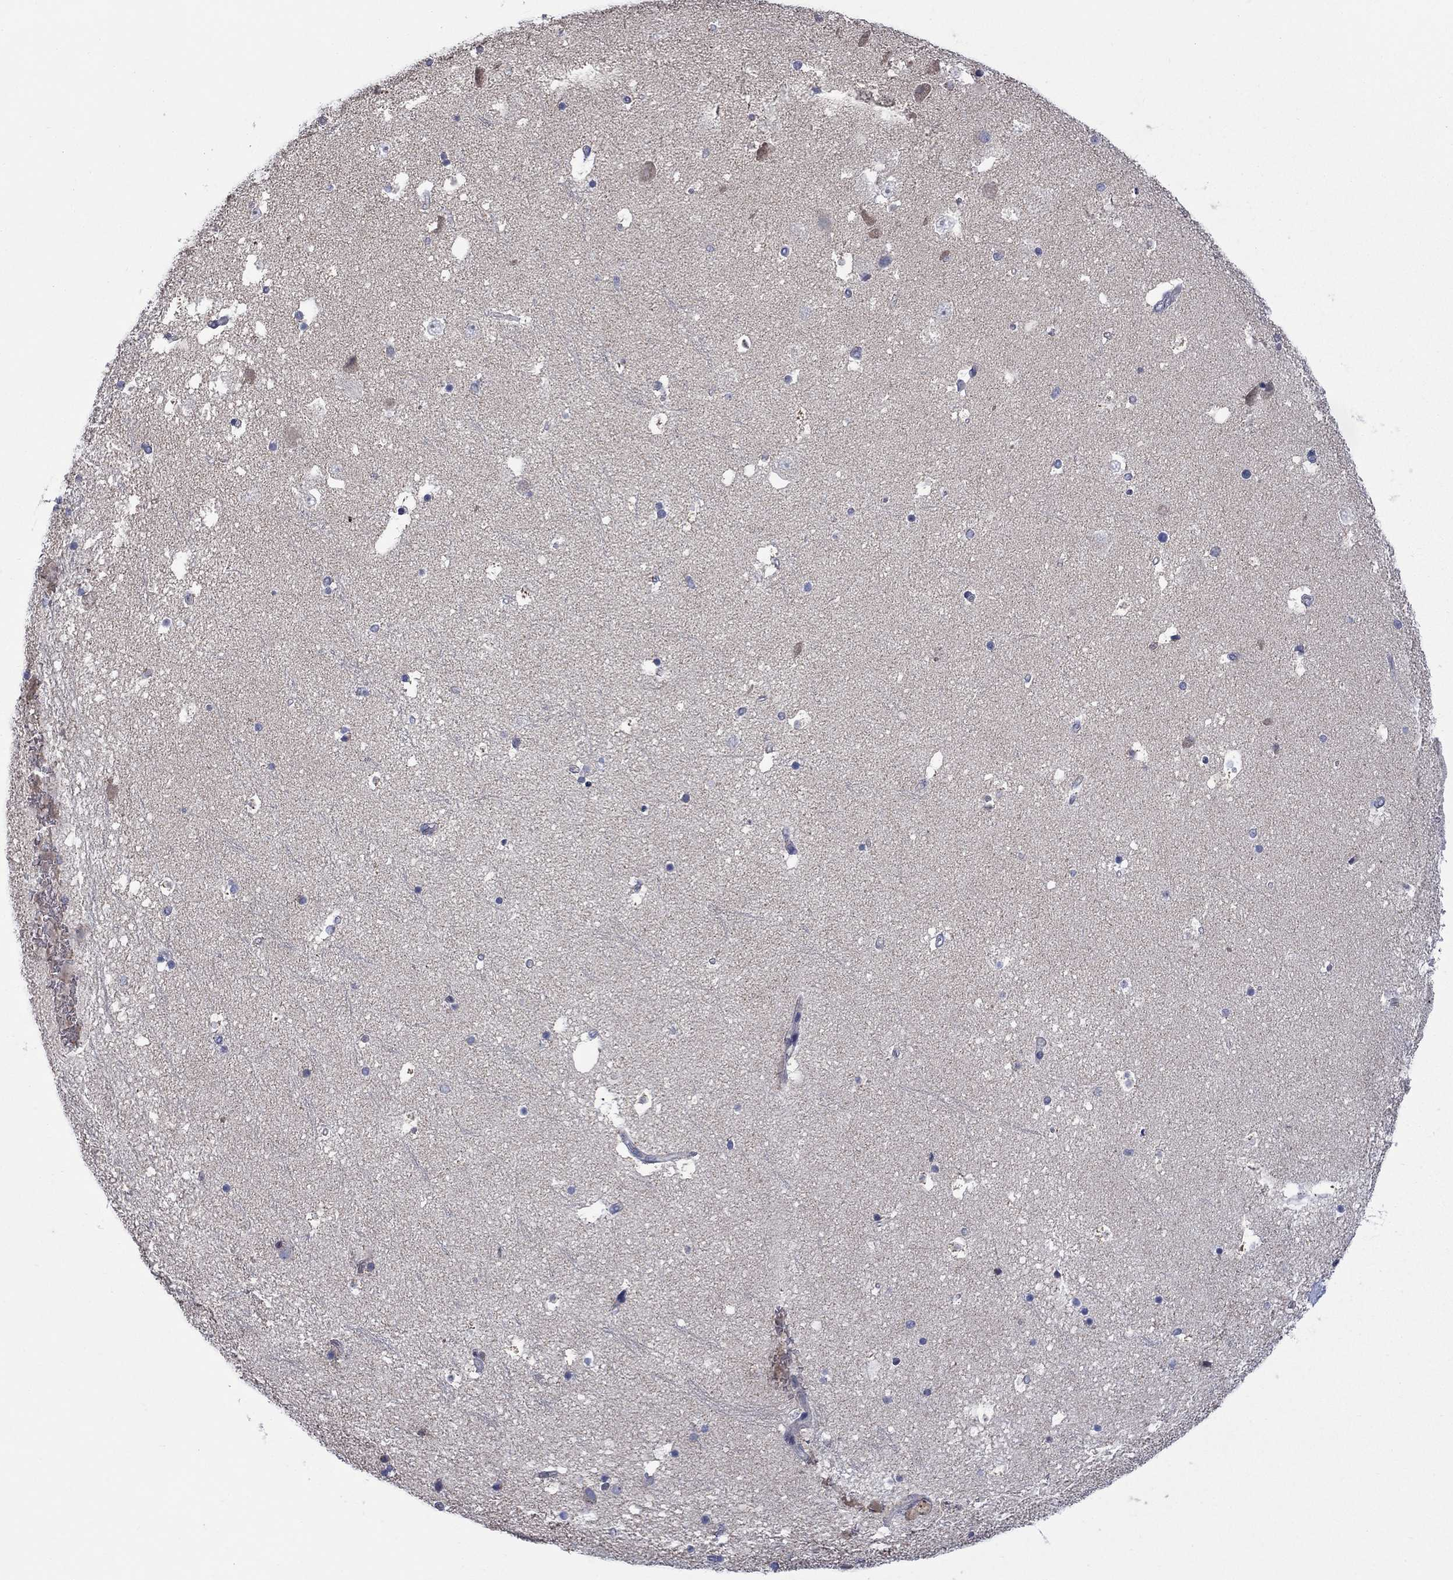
{"staining": {"intensity": "negative", "quantity": "none", "location": "none"}, "tissue": "hippocampus", "cell_type": "Glial cells", "image_type": "normal", "snomed": [{"axis": "morphology", "description": "Normal tissue, NOS"}, {"axis": "topography", "description": "Hippocampus"}], "caption": "Glial cells are negative for brown protein staining in unremarkable hippocampus. The staining is performed using DAB brown chromogen with nuclei counter-stained in using hematoxylin.", "gene": "FRK", "patient": {"sex": "male", "age": 51}}